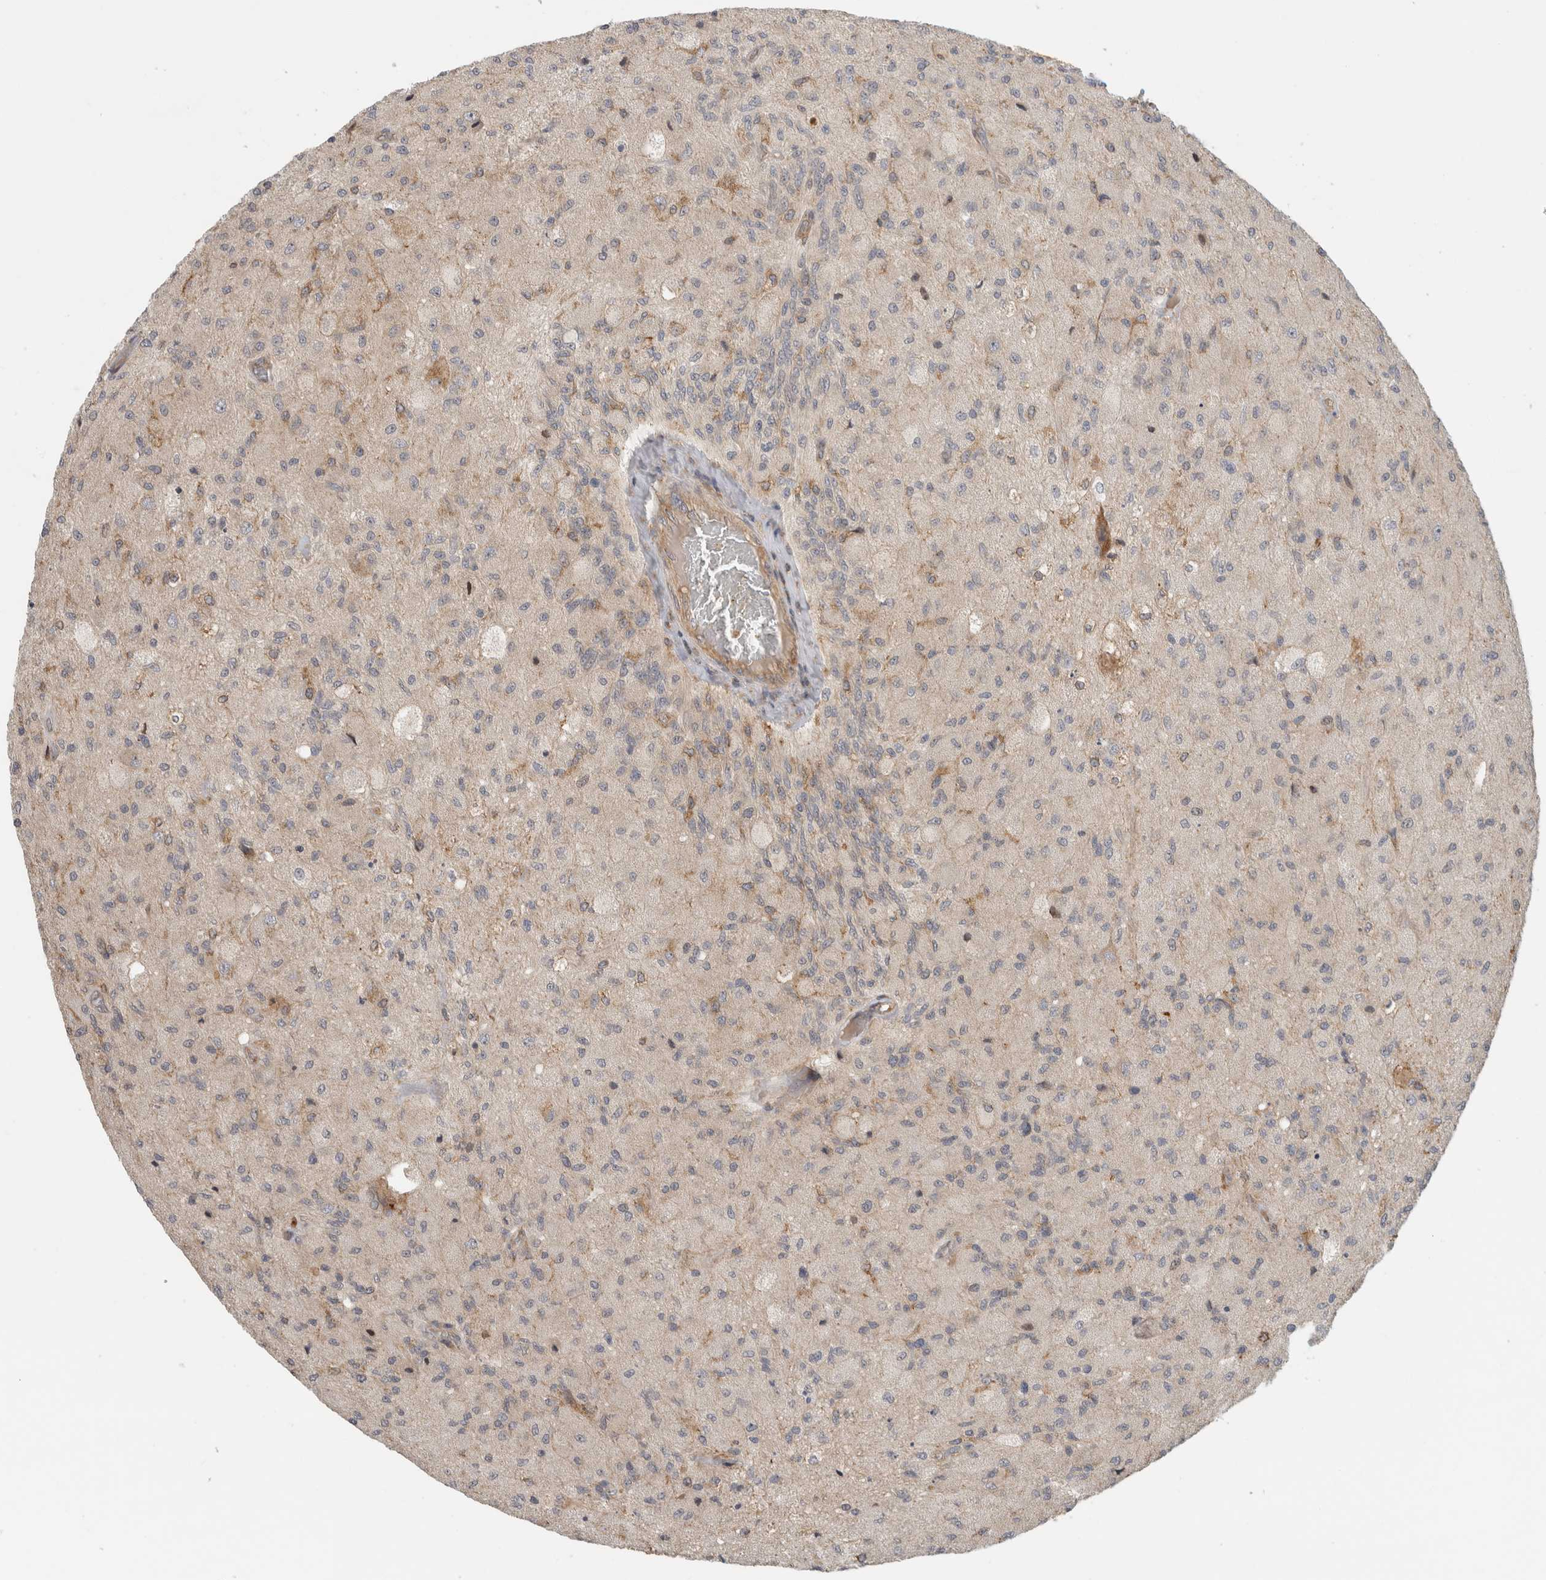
{"staining": {"intensity": "negative", "quantity": "none", "location": "none"}, "tissue": "glioma", "cell_type": "Tumor cells", "image_type": "cancer", "snomed": [{"axis": "morphology", "description": "Normal tissue, NOS"}, {"axis": "morphology", "description": "Glioma, malignant, High grade"}, {"axis": "topography", "description": "Cerebral cortex"}], "caption": "DAB (3,3'-diaminobenzidine) immunohistochemical staining of malignant high-grade glioma demonstrates no significant expression in tumor cells.", "gene": "WASF2", "patient": {"sex": "male", "age": 77}}